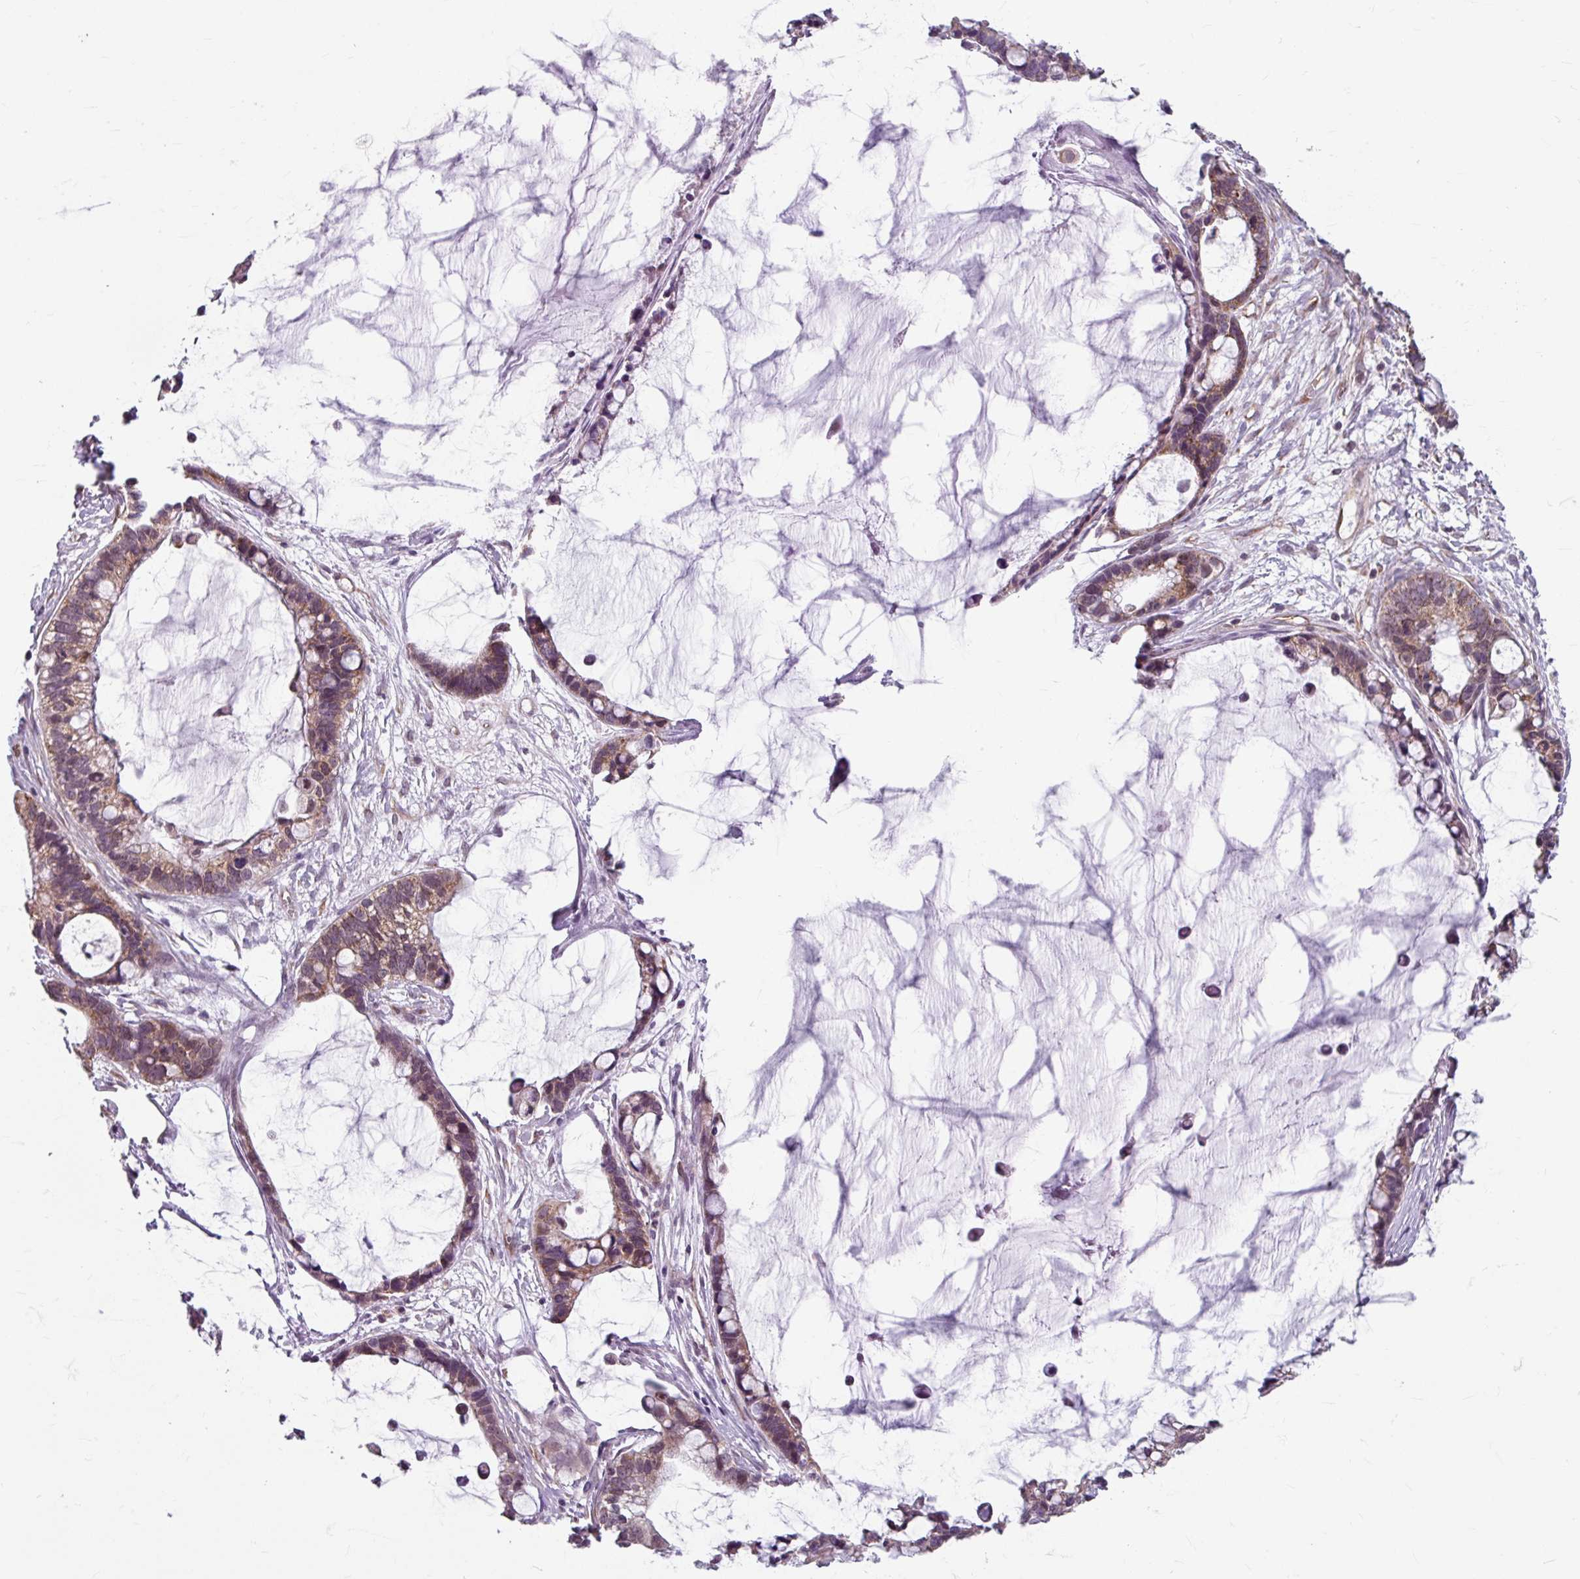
{"staining": {"intensity": "moderate", "quantity": ">75%", "location": "cytoplasmic/membranous"}, "tissue": "ovarian cancer", "cell_type": "Tumor cells", "image_type": "cancer", "snomed": [{"axis": "morphology", "description": "Cystadenocarcinoma, mucinous, NOS"}, {"axis": "topography", "description": "Ovary"}], "caption": "Approximately >75% of tumor cells in ovarian cancer (mucinous cystadenocarcinoma) reveal moderate cytoplasmic/membranous protein expression as visualized by brown immunohistochemical staining.", "gene": "DAAM2", "patient": {"sex": "female", "age": 63}}